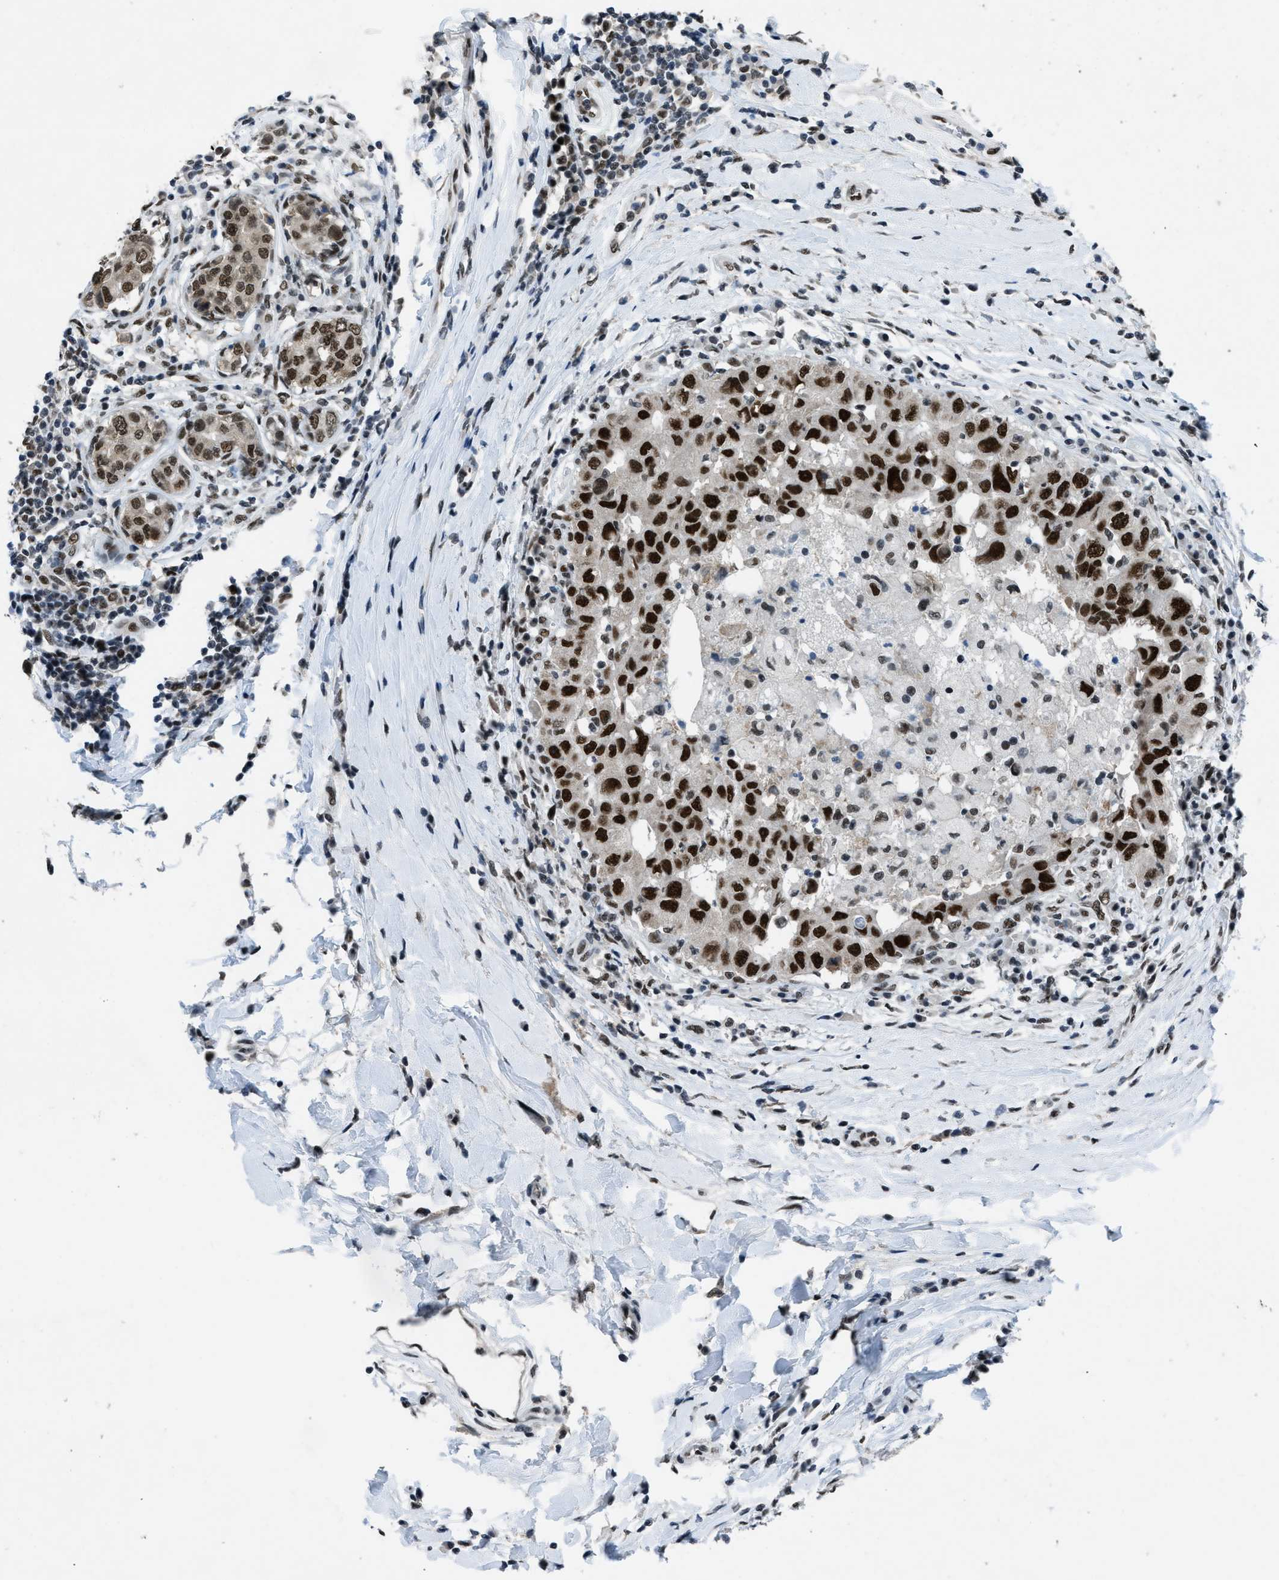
{"staining": {"intensity": "strong", "quantity": ">75%", "location": "nuclear"}, "tissue": "breast cancer", "cell_type": "Tumor cells", "image_type": "cancer", "snomed": [{"axis": "morphology", "description": "Duct carcinoma"}, {"axis": "topography", "description": "Breast"}], "caption": "Human breast cancer stained with a brown dye demonstrates strong nuclear positive staining in approximately >75% of tumor cells.", "gene": "GATAD2B", "patient": {"sex": "female", "age": 27}}